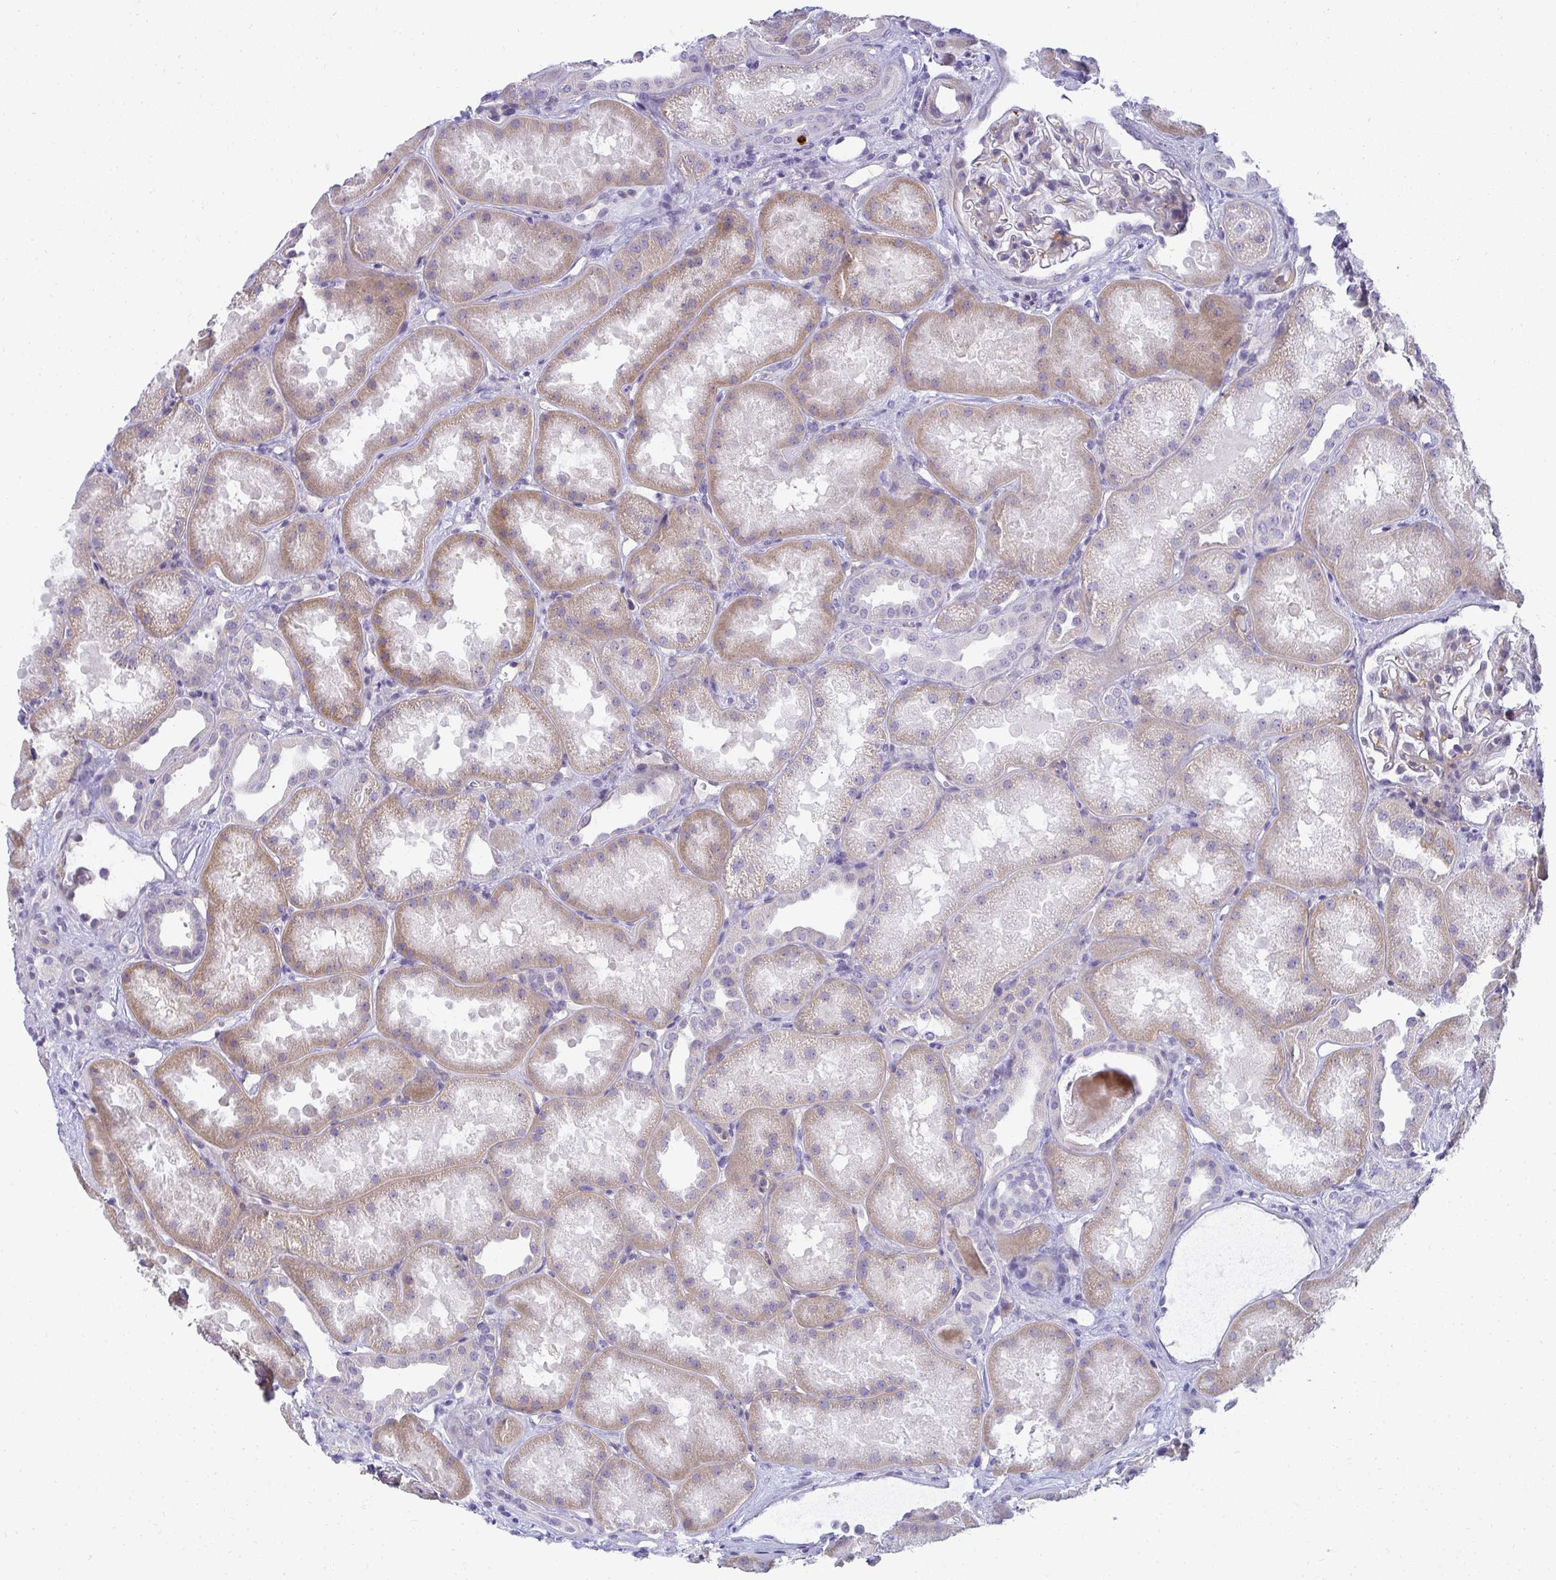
{"staining": {"intensity": "weak", "quantity": "<25%", "location": "cytoplasmic/membranous"}, "tissue": "kidney", "cell_type": "Cells in glomeruli", "image_type": "normal", "snomed": [{"axis": "morphology", "description": "Normal tissue, NOS"}, {"axis": "topography", "description": "Kidney"}], "caption": "Cells in glomeruli are negative for protein expression in benign human kidney. (Stains: DAB (3,3'-diaminobenzidine) immunohistochemistry with hematoxylin counter stain, Microscopy: brightfield microscopy at high magnification).", "gene": "AK5", "patient": {"sex": "male", "age": 61}}